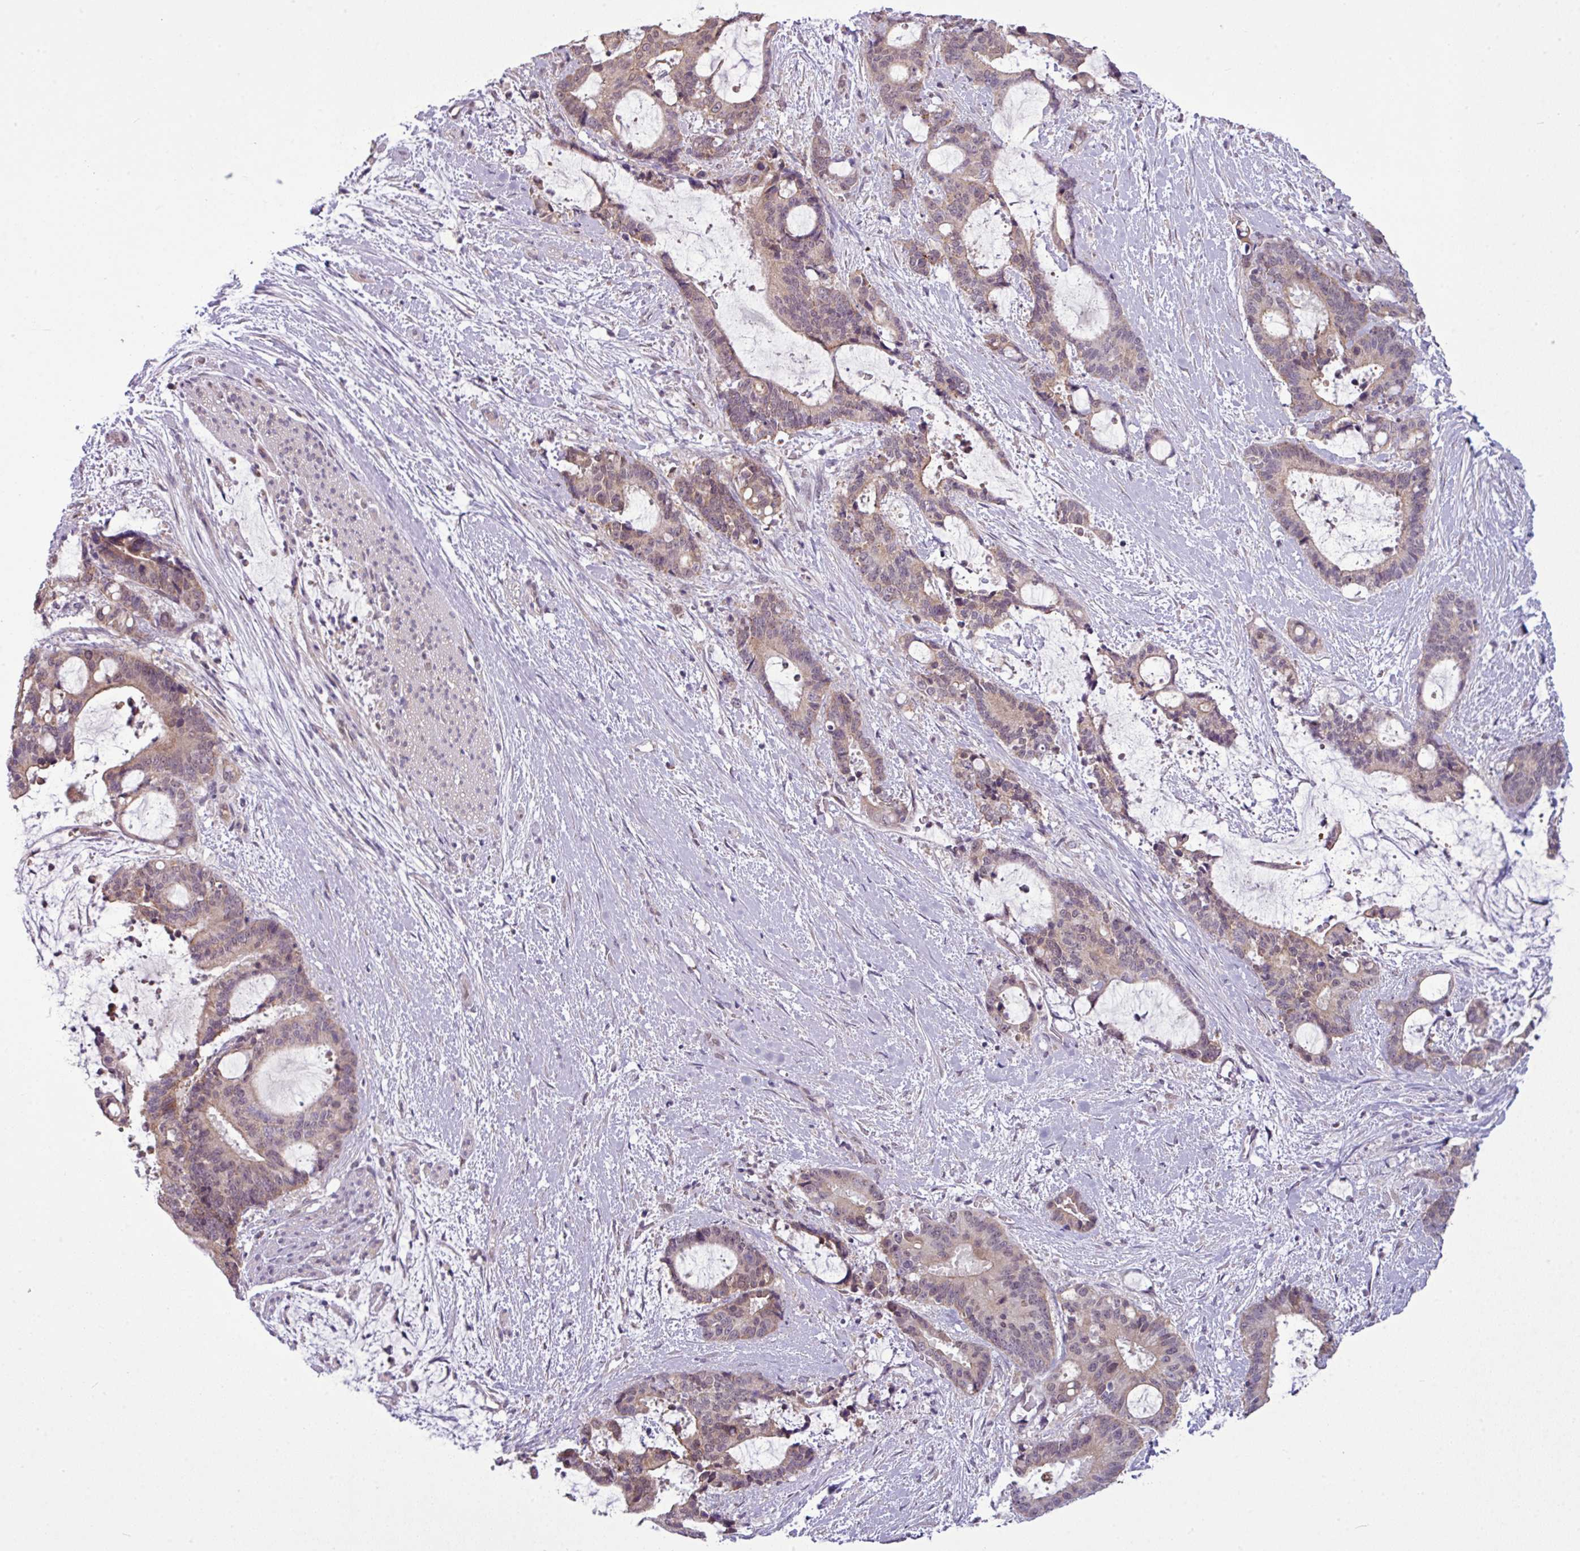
{"staining": {"intensity": "weak", "quantity": ">75%", "location": "cytoplasmic/membranous"}, "tissue": "liver cancer", "cell_type": "Tumor cells", "image_type": "cancer", "snomed": [{"axis": "morphology", "description": "Normal tissue, NOS"}, {"axis": "morphology", "description": "Cholangiocarcinoma"}, {"axis": "topography", "description": "Liver"}, {"axis": "topography", "description": "Peripheral nerve tissue"}], "caption": "Liver cholangiocarcinoma tissue reveals weak cytoplasmic/membranous expression in about >75% of tumor cells, visualized by immunohistochemistry. The protein is stained brown, and the nuclei are stained in blue (DAB (3,3'-diaminobenzidine) IHC with brightfield microscopy, high magnification).", "gene": "ZNF217", "patient": {"sex": "female", "age": 73}}